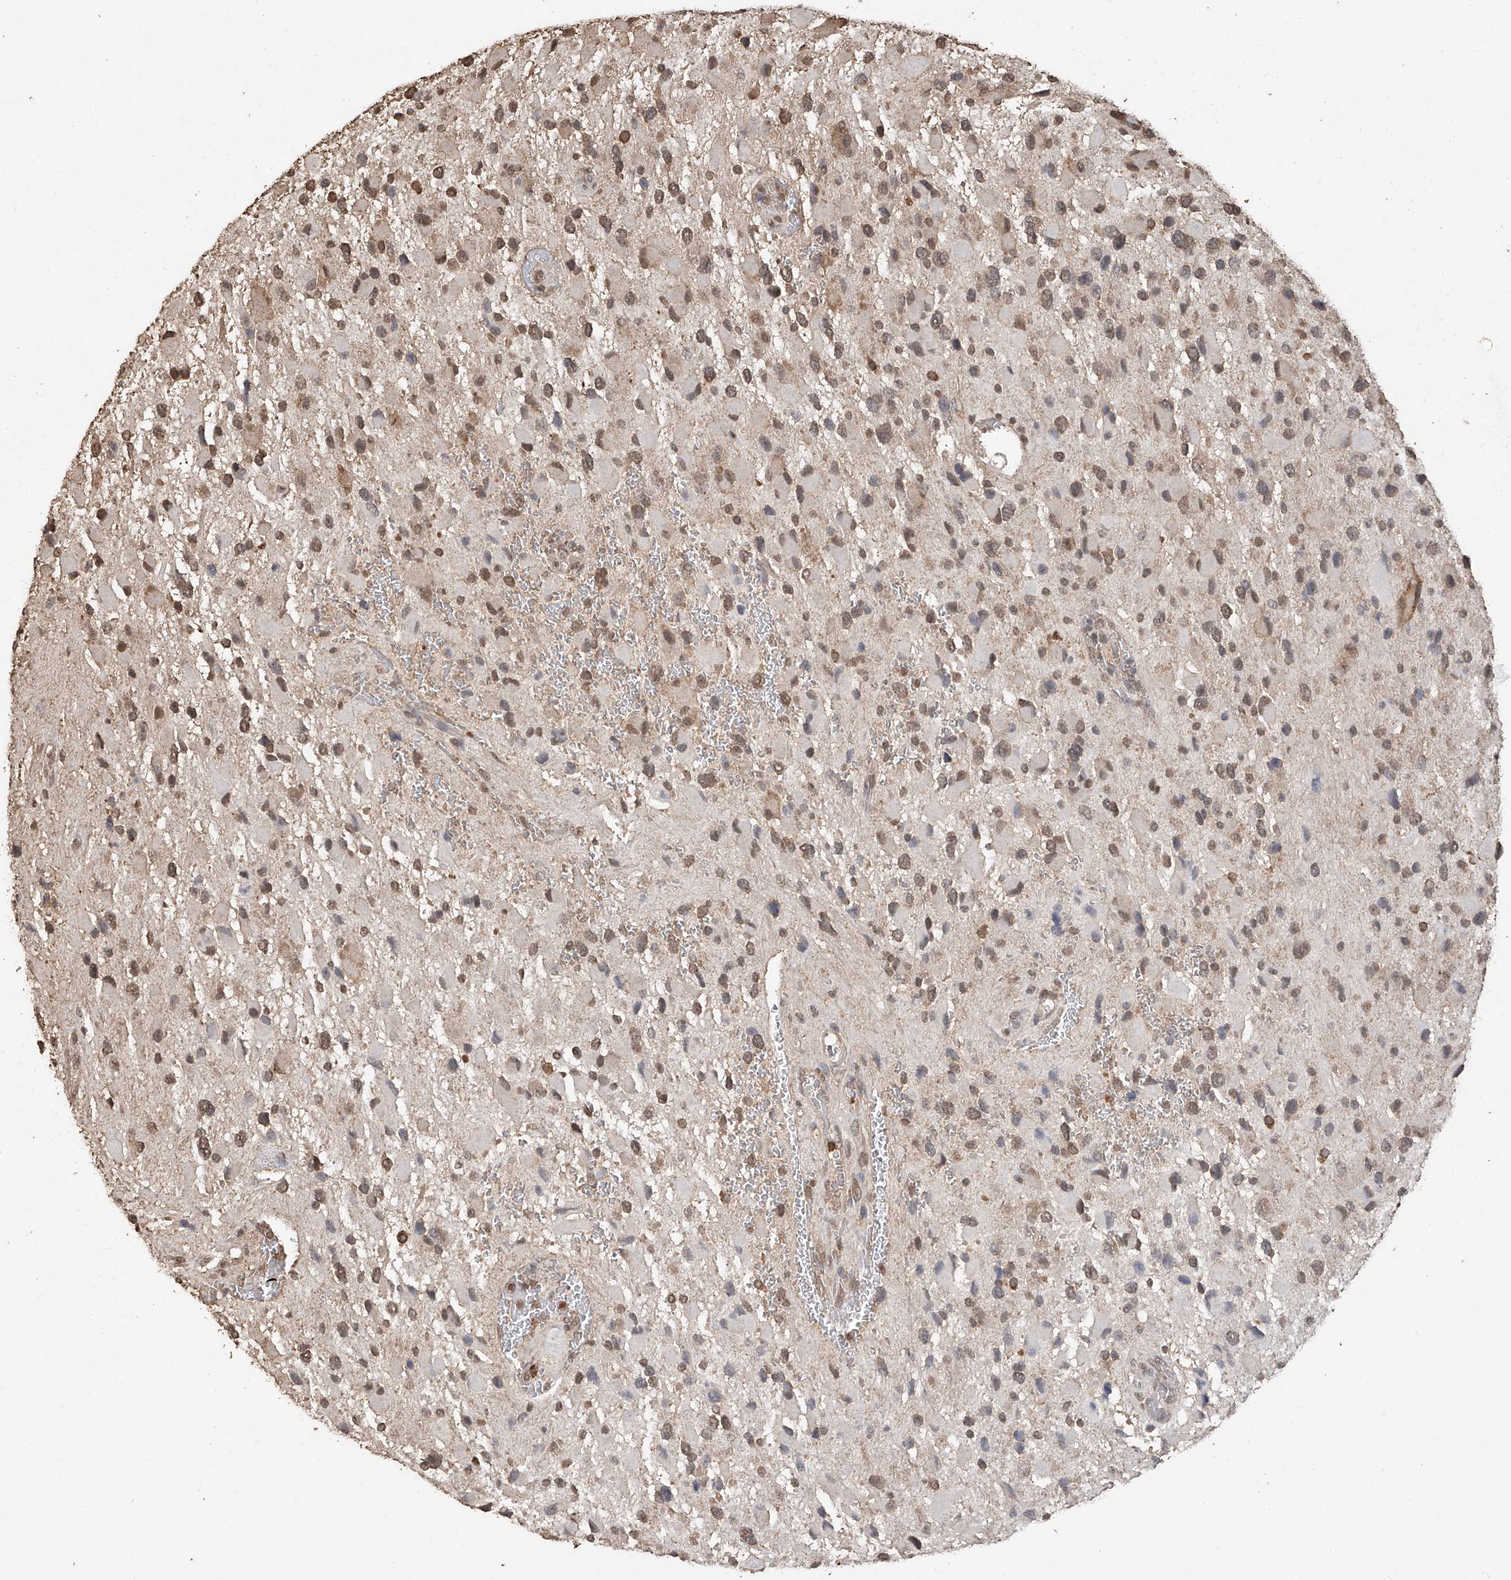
{"staining": {"intensity": "moderate", "quantity": ">75%", "location": "nuclear"}, "tissue": "glioma", "cell_type": "Tumor cells", "image_type": "cancer", "snomed": [{"axis": "morphology", "description": "Glioma, malignant, High grade"}, {"axis": "topography", "description": "Brain"}], "caption": "Brown immunohistochemical staining in glioma demonstrates moderate nuclear positivity in about >75% of tumor cells.", "gene": "ELOVL1", "patient": {"sex": "male", "age": 53}}